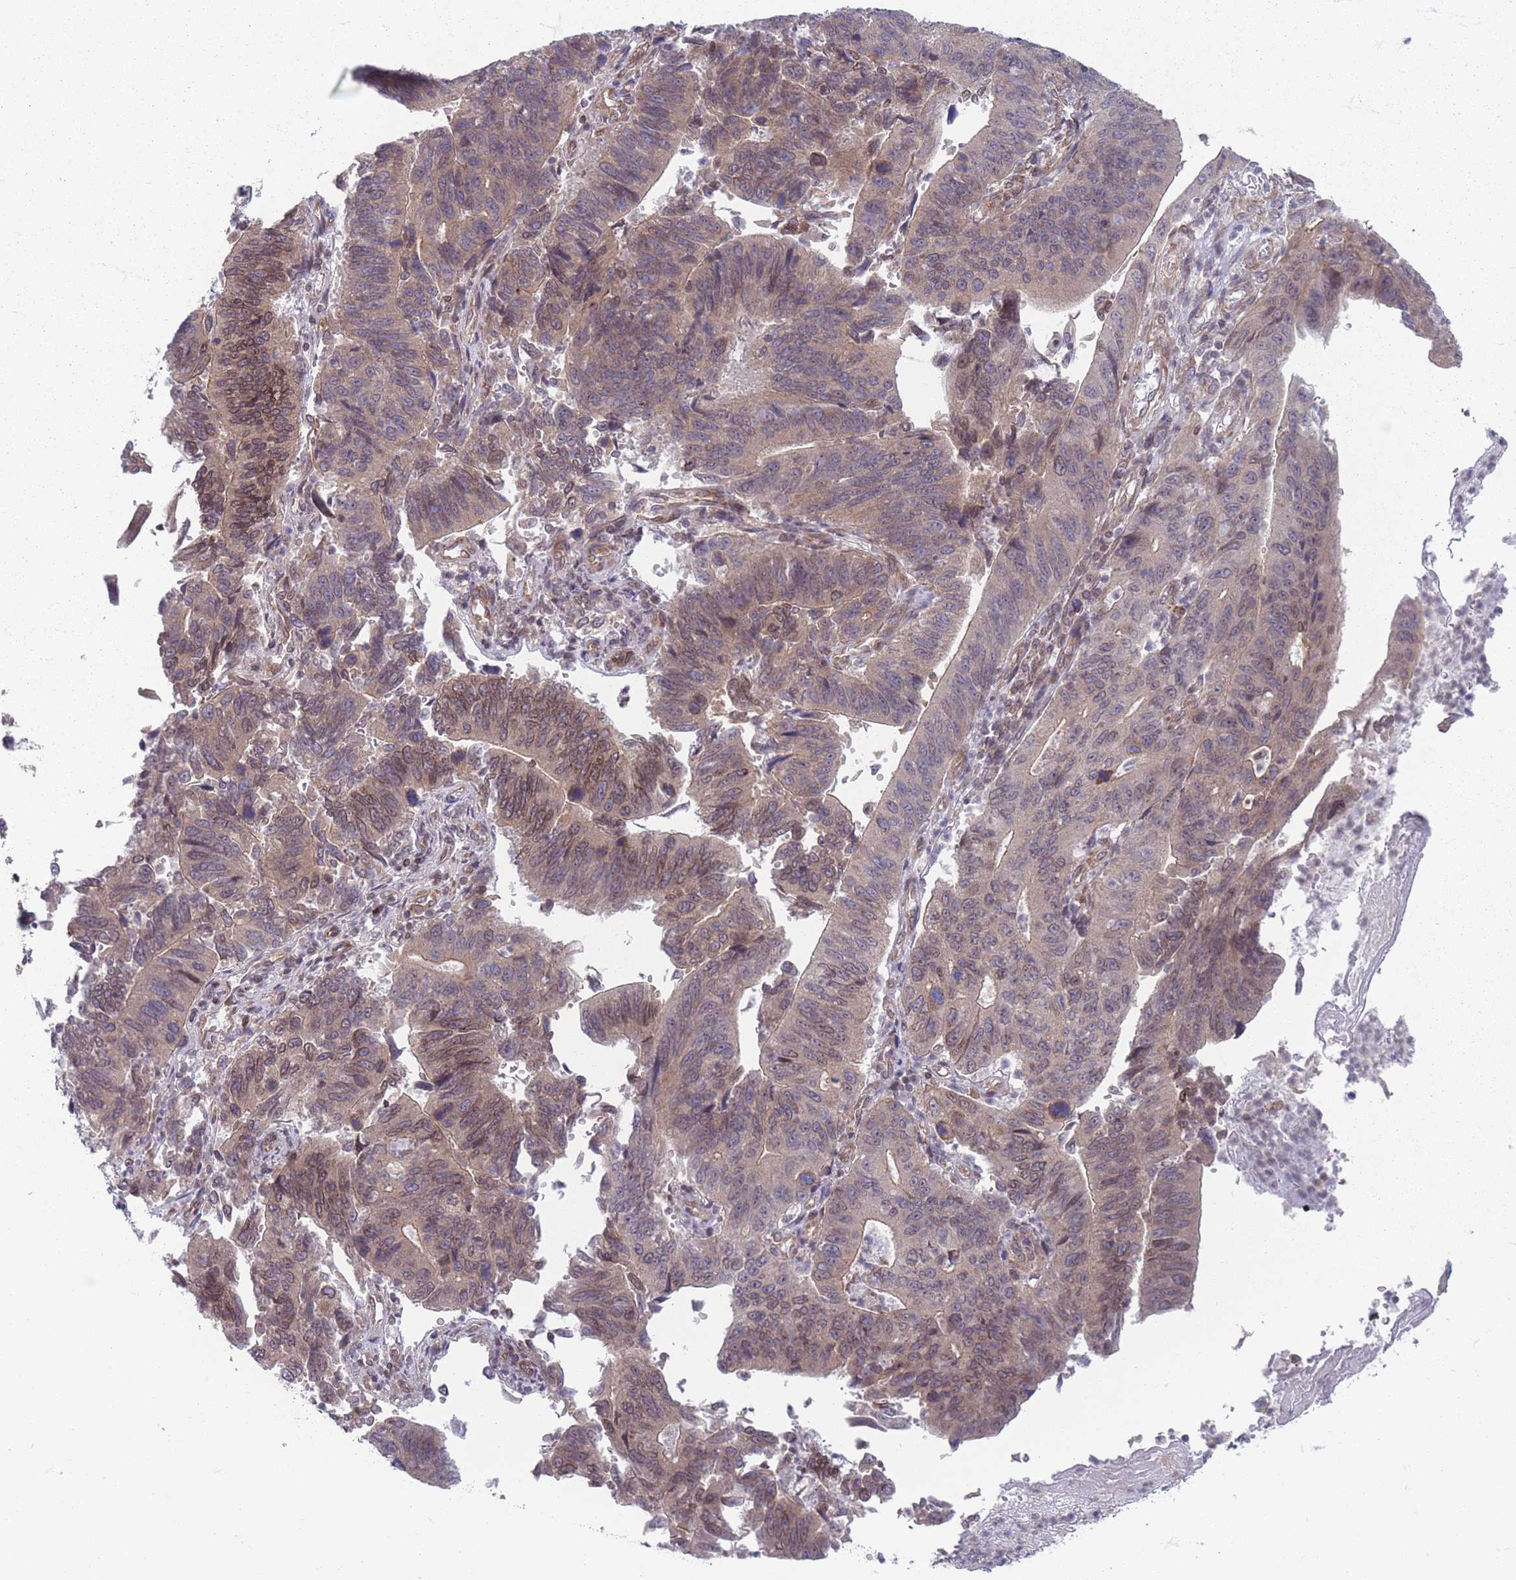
{"staining": {"intensity": "moderate", "quantity": "<25%", "location": "cytoplasmic/membranous,nuclear"}, "tissue": "stomach cancer", "cell_type": "Tumor cells", "image_type": "cancer", "snomed": [{"axis": "morphology", "description": "Adenocarcinoma, NOS"}, {"axis": "topography", "description": "Stomach"}], "caption": "About <25% of tumor cells in adenocarcinoma (stomach) show moderate cytoplasmic/membranous and nuclear protein staining as visualized by brown immunohistochemical staining.", "gene": "VRK2", "patient": {"sex": "male", "age": 59}}